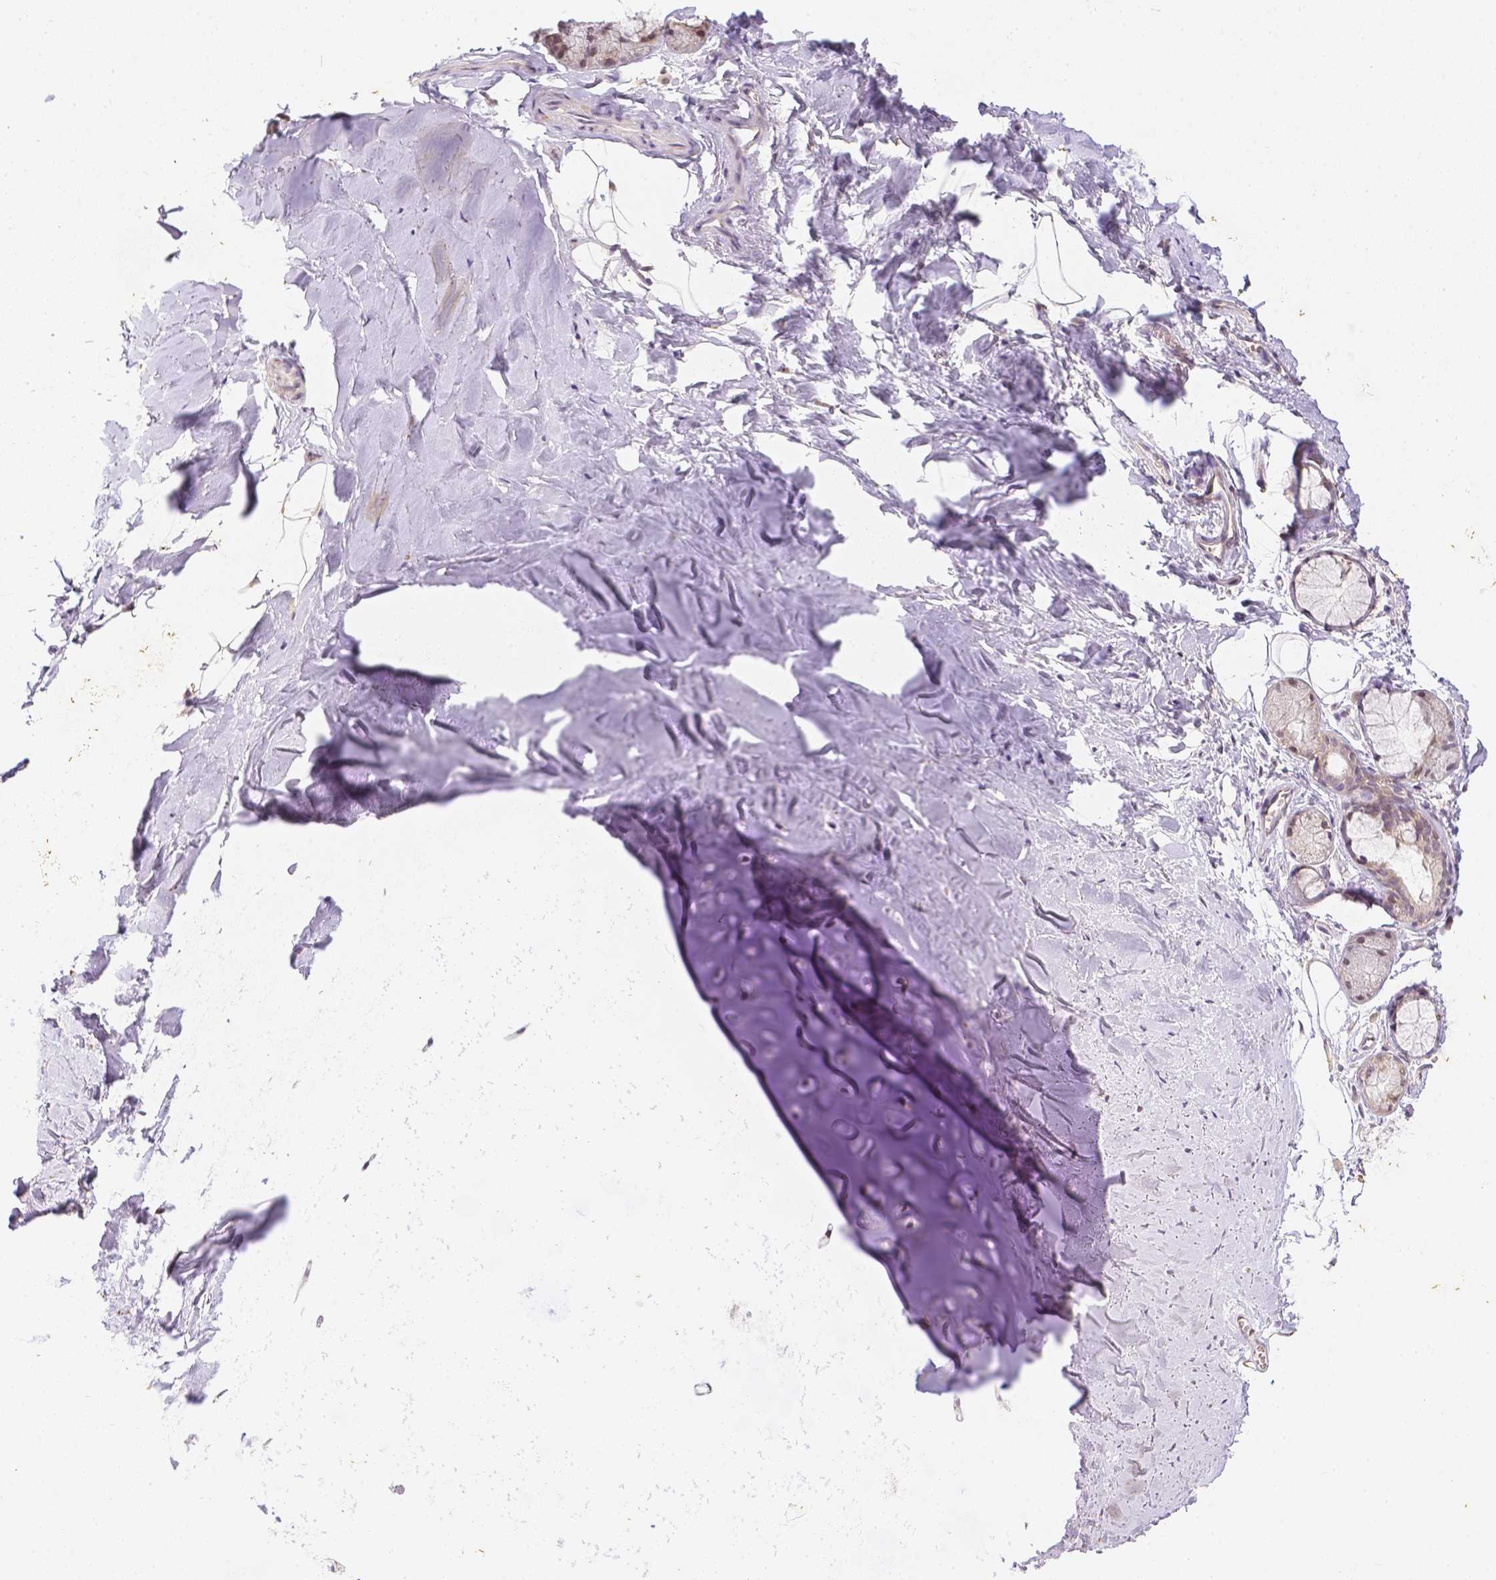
{"staining": {"intensity": "weak", "quantity": "<25%", "location": "cytoplasmic/membranous,nuclear"}, "tissue": "adipose tissue", "cell_type": "Adipocytes", "image_type": "normal", "snomed": [{"axis": "morphology", "description": "Normal tissue, NOS"}, {"axis": "topography", "description": "Cartilage tissue"}, {"axis": "topography", "description": "Bronchus"}], "caption": "This histopathology image is of benign adipose tissue stained with immunohistochemistry (IHC) to label a protein in brown with the nuclei are counter-stained blue. There is no staining in adipocytes.", "gene": "ZNF280B", "patient": {"sex": "female", "age": 79}}